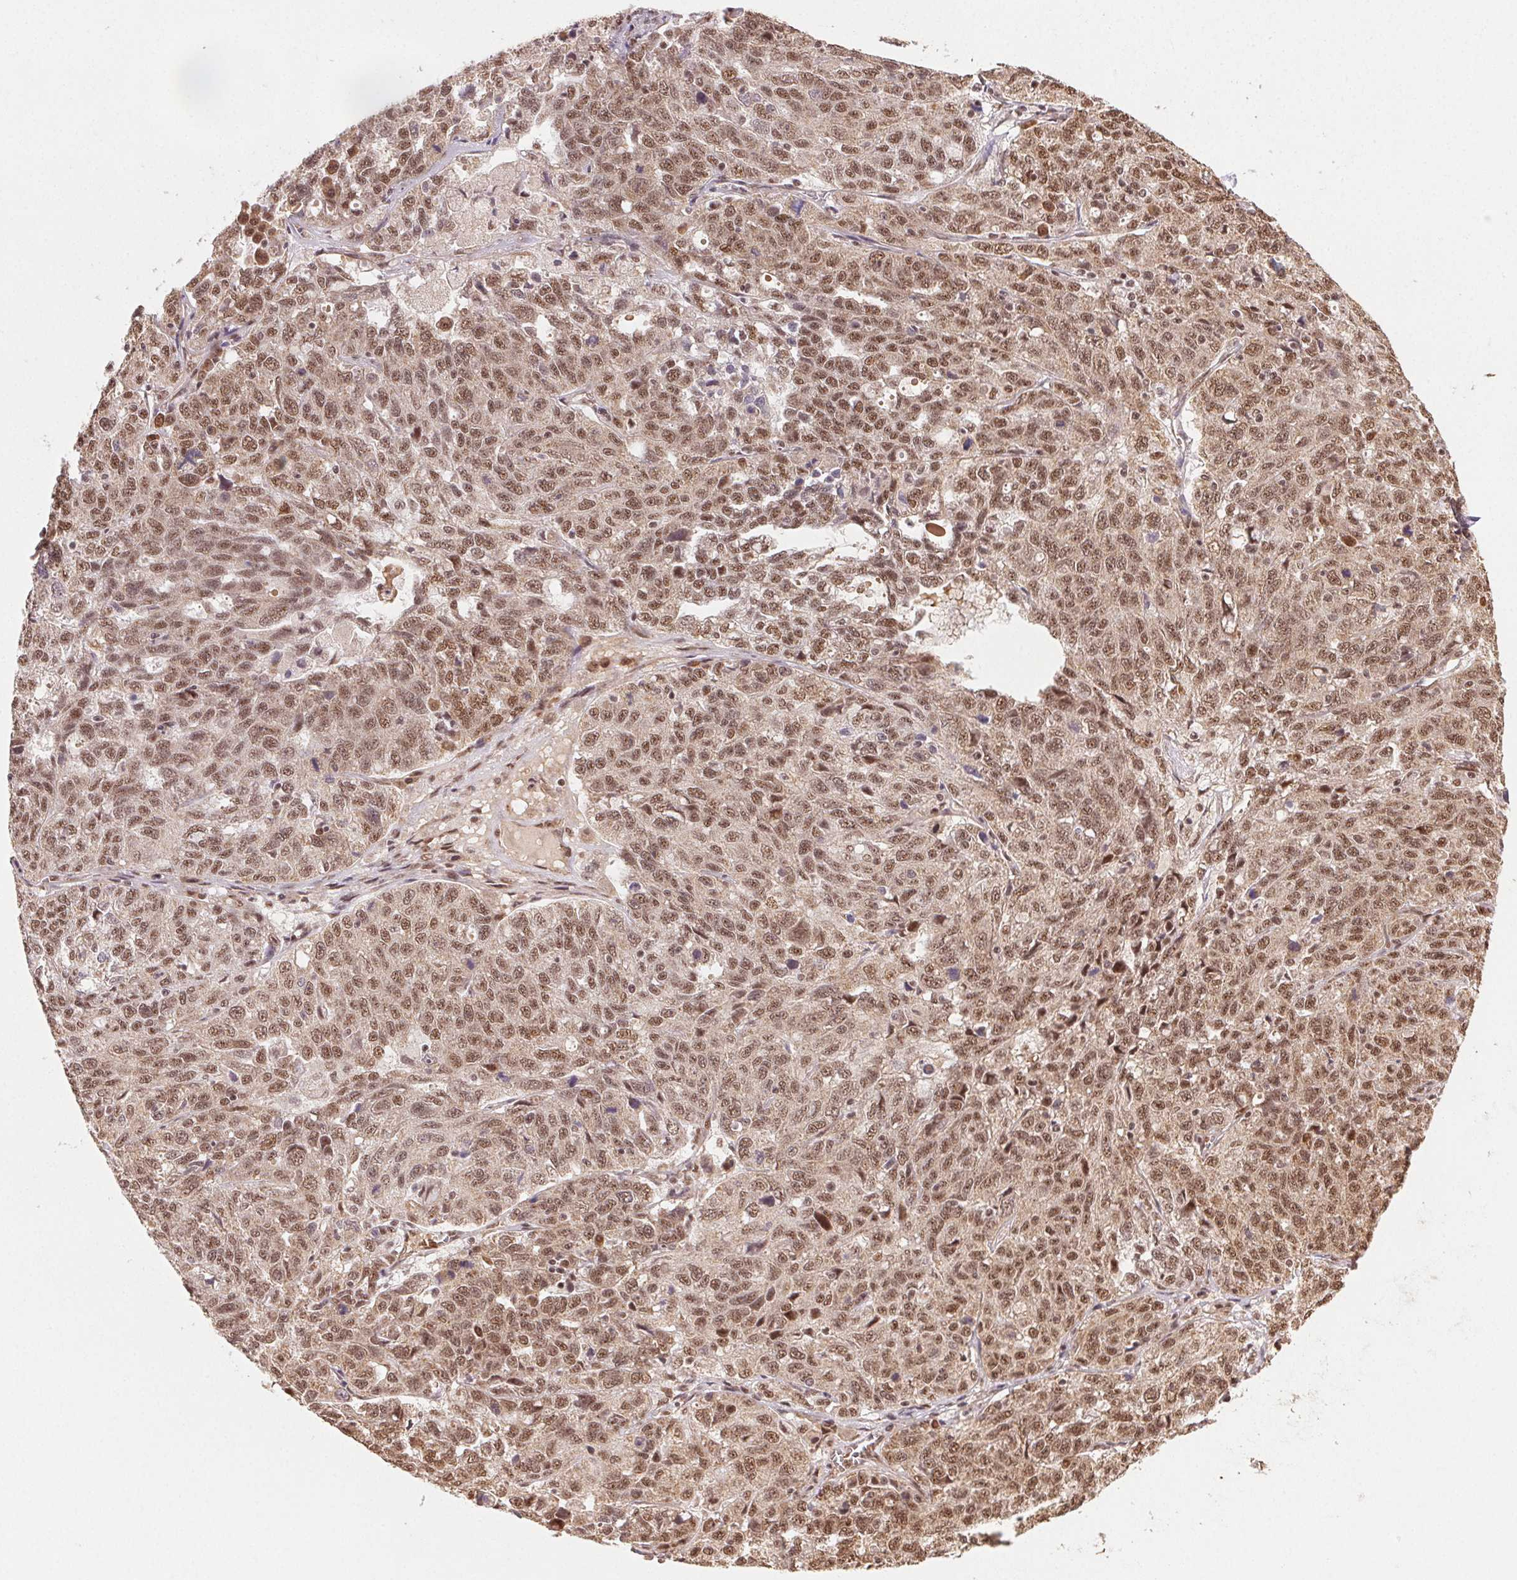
{"staining": {"intensity": "moderate", "quantity": ">75%", "location": "nuclear"}, "tissue": "ovarian cancer", "cell_type": "Tumor cells", "image_type": "cancer", "snomed": [{"axis": "morphology", "description": "Cystadenocarcinoma, serous, NOS"}, {"axis": "topography", "description": "Ovary"}], "caption": "Immunohistochemistry (DAB (3,3'-diaminobenzidine)) staining of human ovarian cancer (serous cystadenocarcinoma) reveals moderate nuclear protein positivity in about >75% of tumor cells.", "gene": "TREML4", "patient": {"sex": "female", "age": 71}}